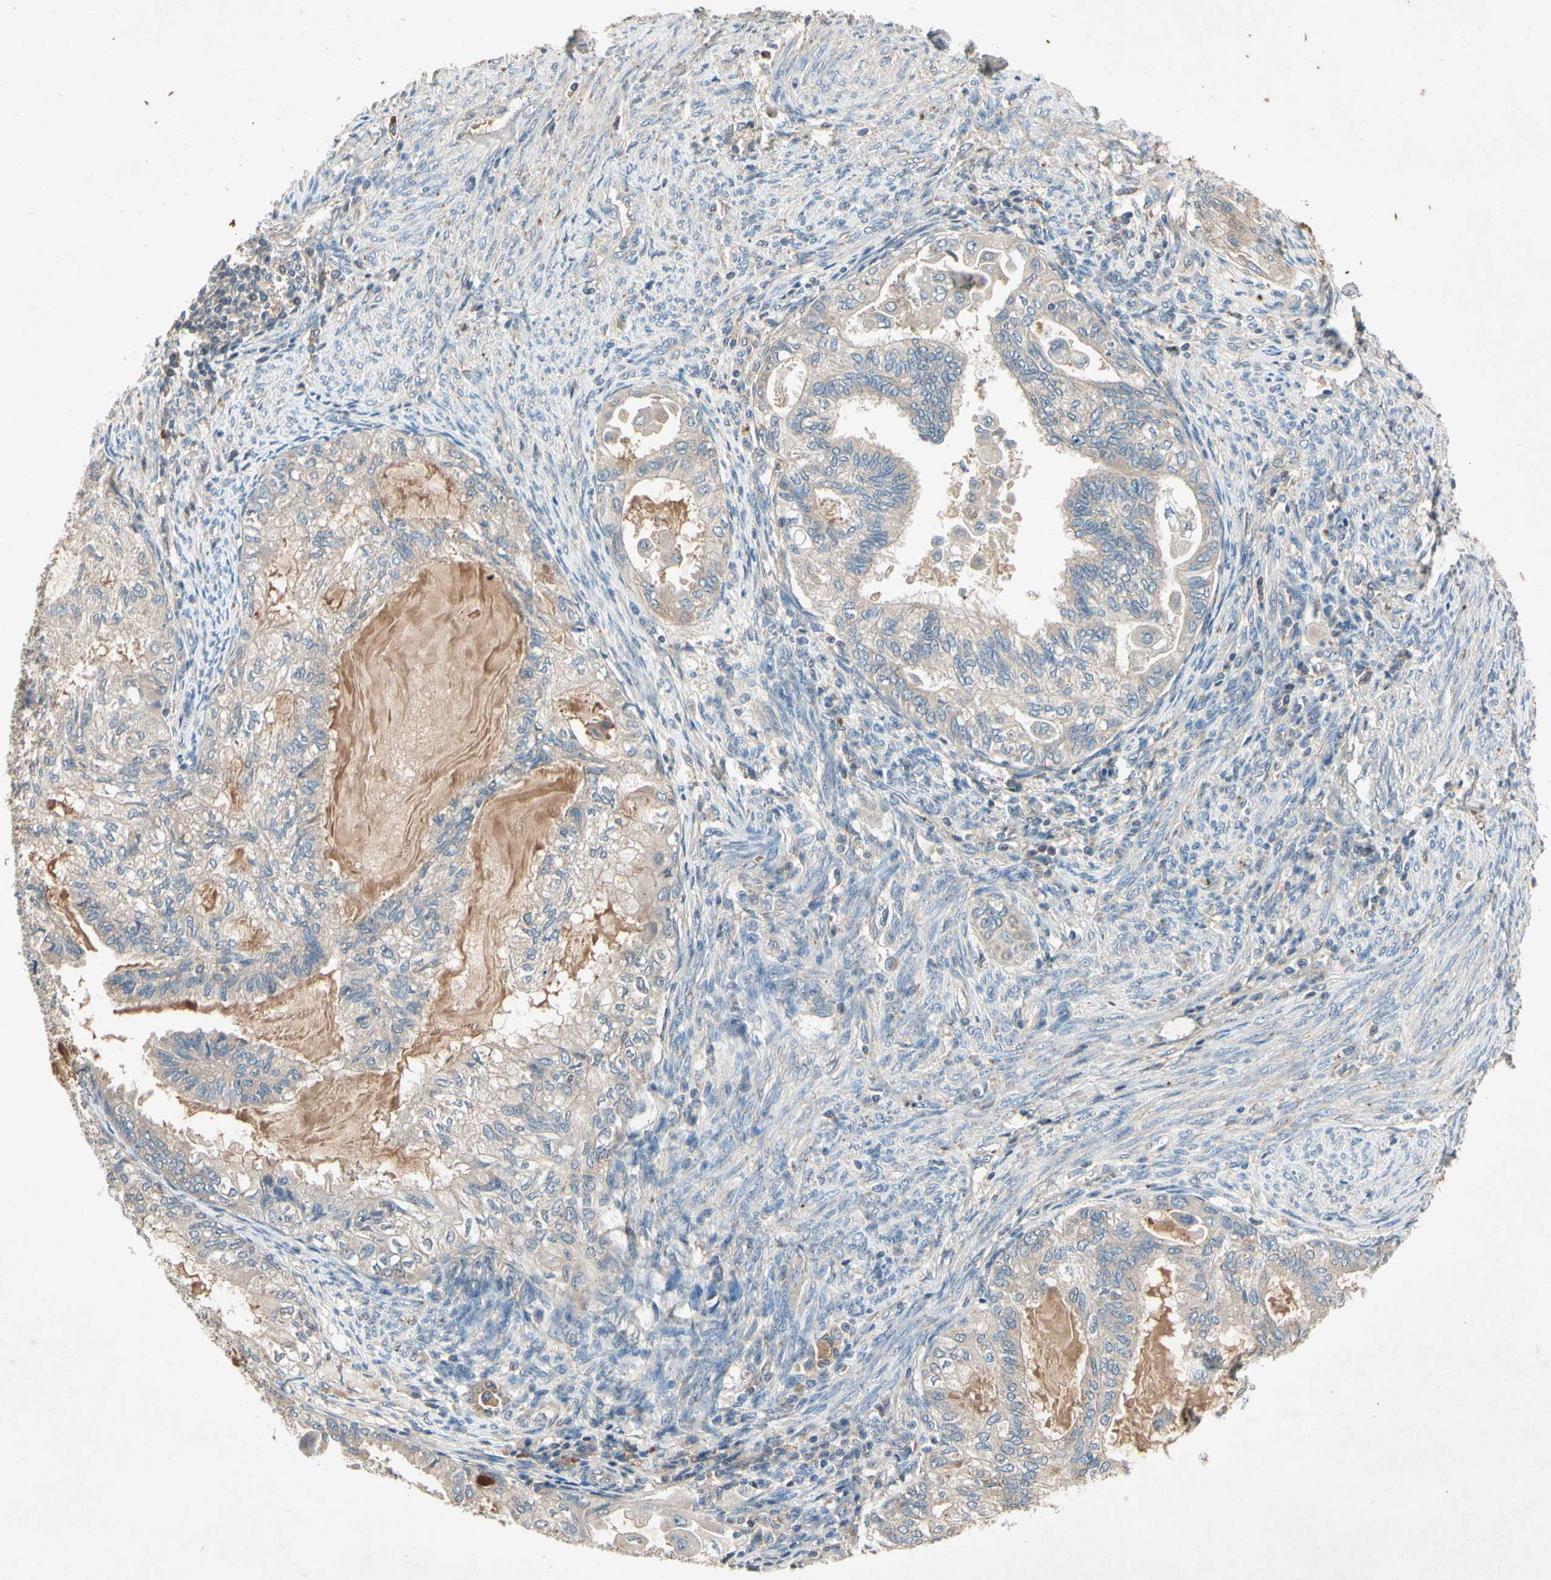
{"staining": {"intensity": "weak", "quantity": "25%-75%", "location": "cytoplasmic/membranous"}, "tissue": "cervical cancer", "cell_type": "Tumor cells", "image_type": "cancer", "snomed": [{"axis": "morphology", "description": "Normal tissue, NOS"}, {"axis": "morphology", "description": "Adenocarcinoma, NOS"}, {"axis": "topography", "description": "Cervix"}, {"axis": "topography", "description": "Endometrium"}], "caption": "Tumor cells exhibit weak cytoplasmic/membranous positivity in about 25%-75% of cells in cervical adenocarcinoma.", "gene": "IL1RL1", "patient": {"sex": "female", "age": 86}}